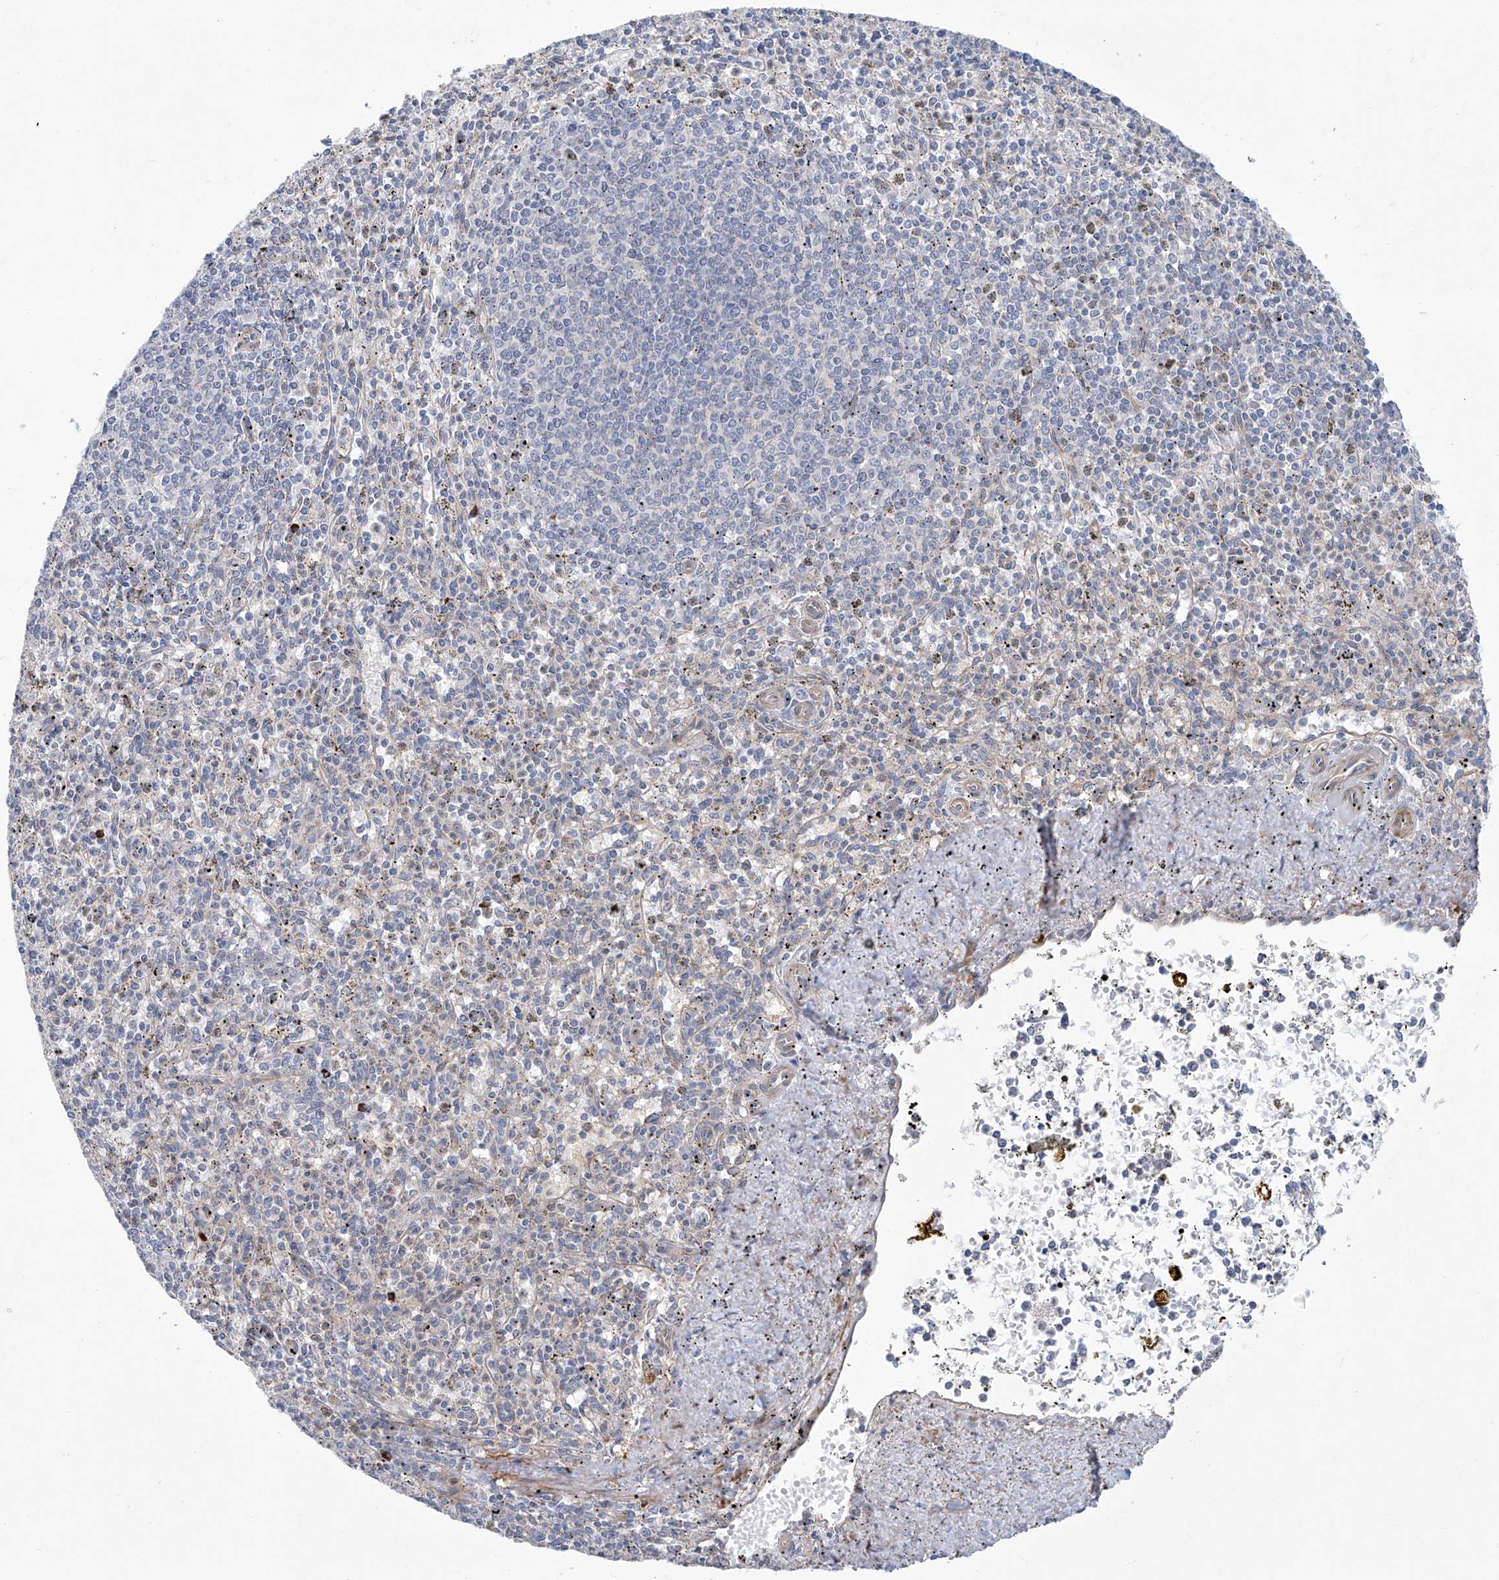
{"staining": {"intensity": "negative", "quantity": "none", "location": "none"}, "tissue": "spleen", "cell_type": "Cells in red pulp", "image_type": "normal", "snomed": [{"axis": "morphology", "description": "Normal tissue, NOS"}, {"axis": "topography", "description": "Spleen"}], "caption": "The micrograph shows no staining of cells in red pulp in unremarkable spleen. (Stains: DAB IHC with hematoxylin counter stain, Microscopy: brightfield microscopy at high magnification).", "gene": "KLC4", "patient": {"sex": "male", "age": 72}}